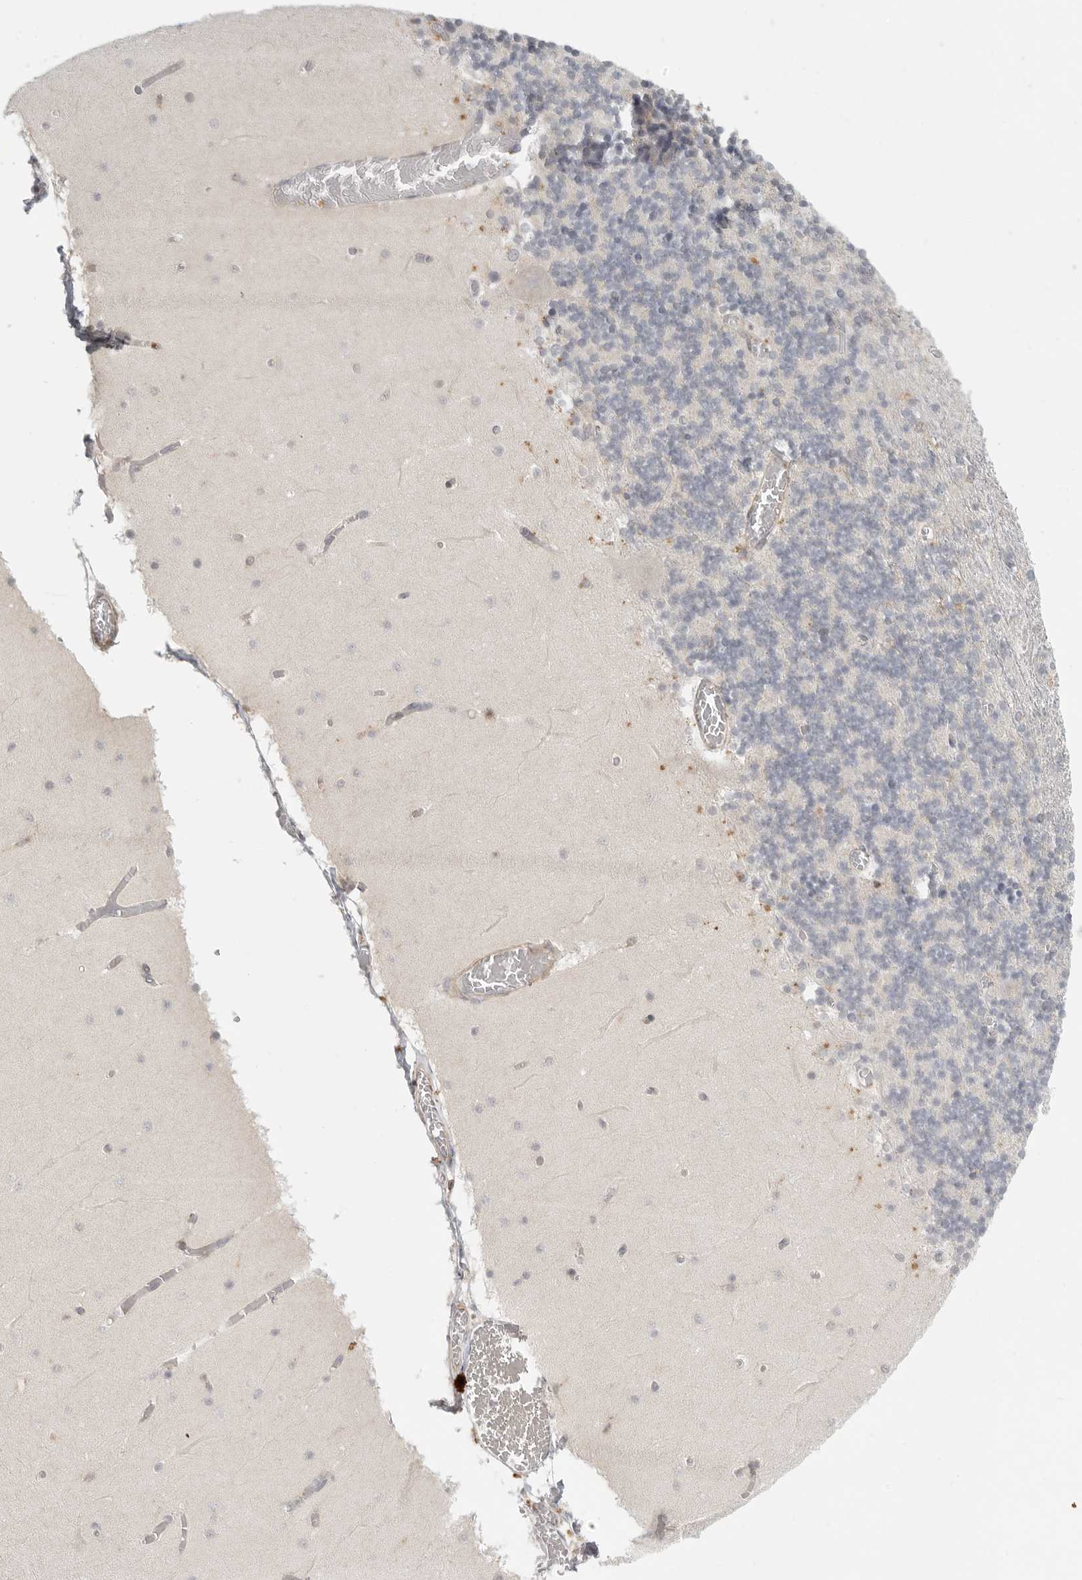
{"staining": {"intensity": "negative", "quantity": "none", "location": "none"}, "tissue": "cerebellum", "cell_type": "Cells in granular layer", "image_type": "normal", "snomed": [{"axis": "morphology", "description": "Normal tissue, NOS"}, {"axis": "topography", "description": "Cerebellum"}], "caption": "High magnification brightfield microscopy of normal cerebellum stained with DAB (brown) and counterstained with hematoxylin (blue): cells in granular layer show no significant expression. (DAB (3,3'-diaminobenzidine) IHC visualized using brightfield microscopy, high magnification).", "gene": "SH3KBP1", "patient": {"sex": "female", "age": 28}}